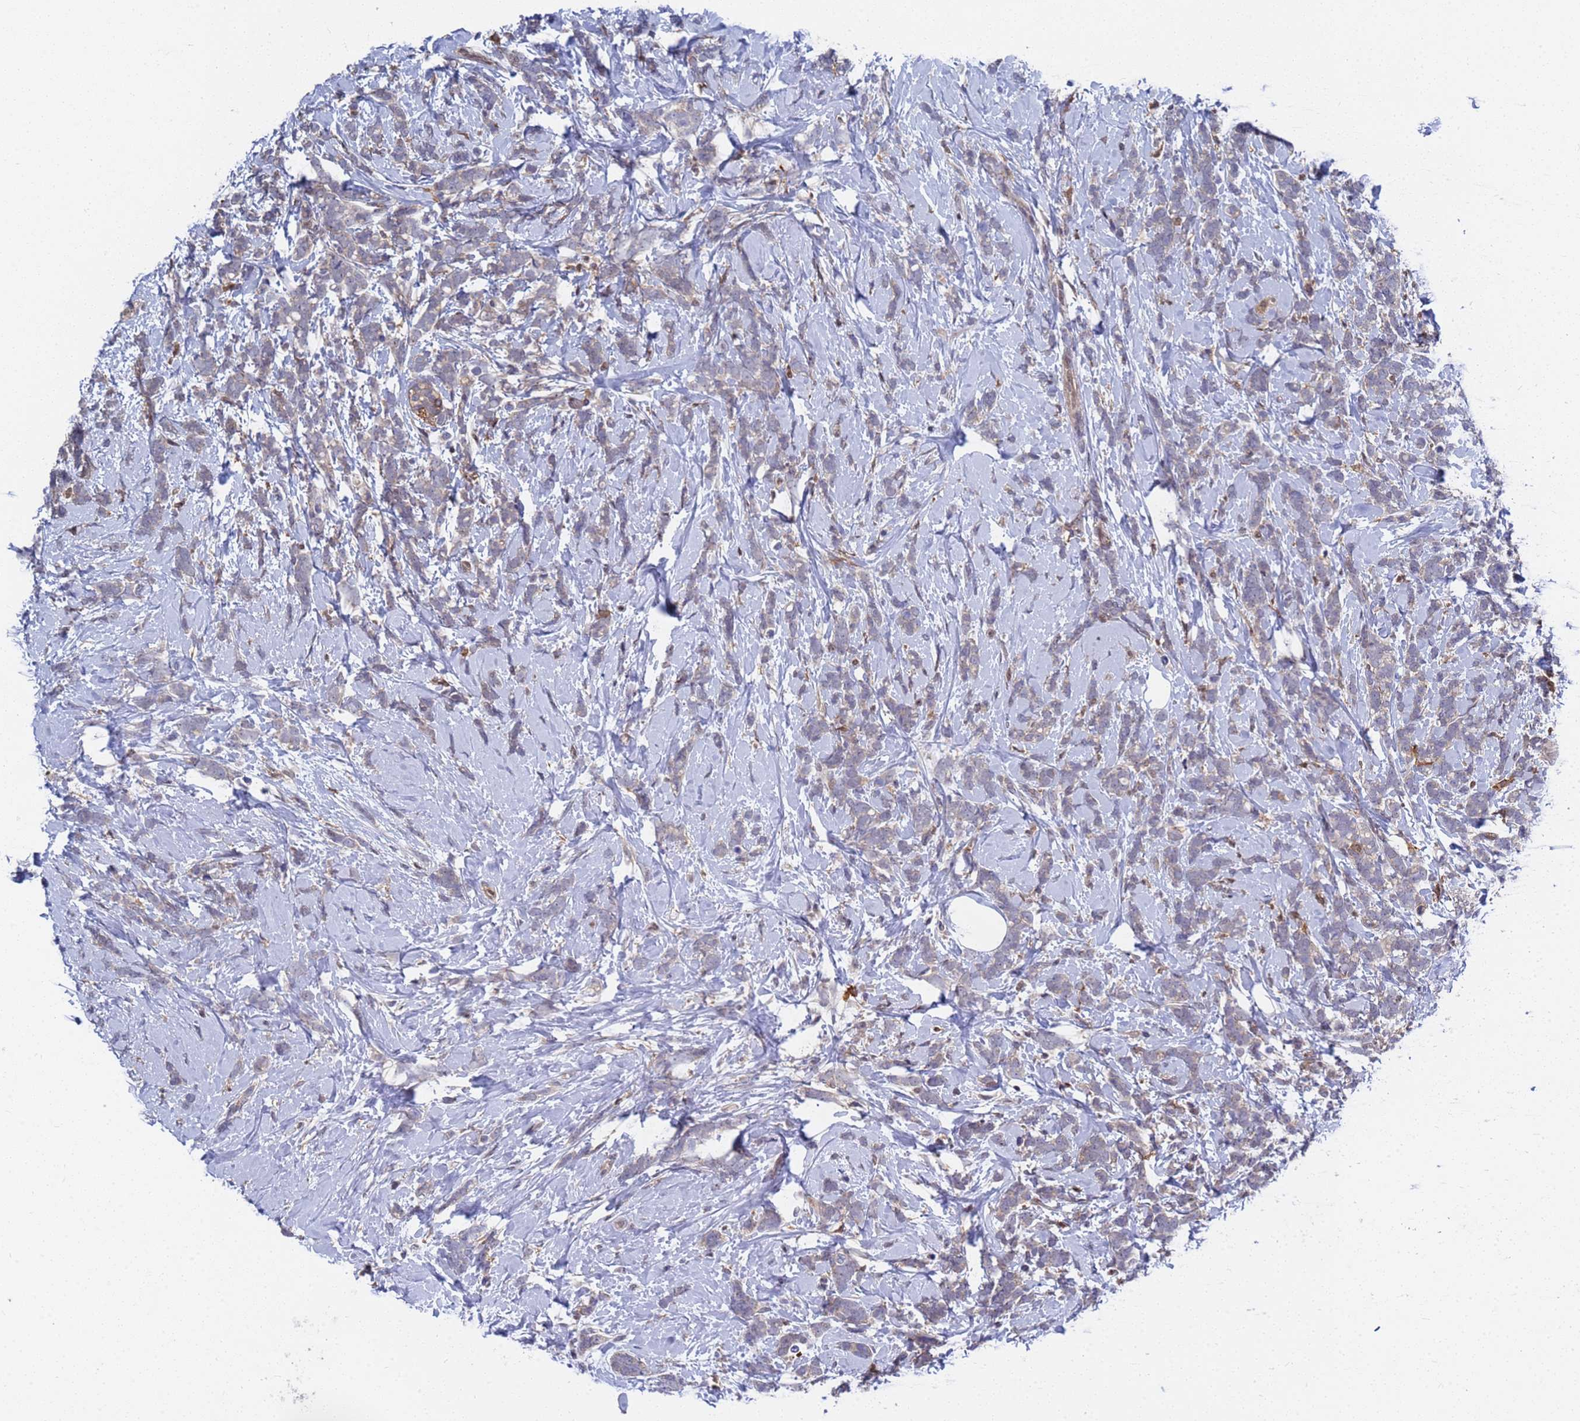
{"staining": {"intensity": "weak", "quantity": "25%-75%", "location": "cytoplasmic/membranous"}, "tissue": "breast cancer", "cell_type": "Tumor cells", "image_type": "cancer", "snomed": [{"axis": "morphology", "description": "Lobular carcinoma"}, {"axis": "topography", "description": "Breast"}], "caption": "The histopathology image shows a brown stain indicating the presence of a protein in the cytoplasmic/membranous of tumor cells in breast lobular carcinoma.", "gene": "TMBIM6", "patient": {"sex": "female", "age": 58}}